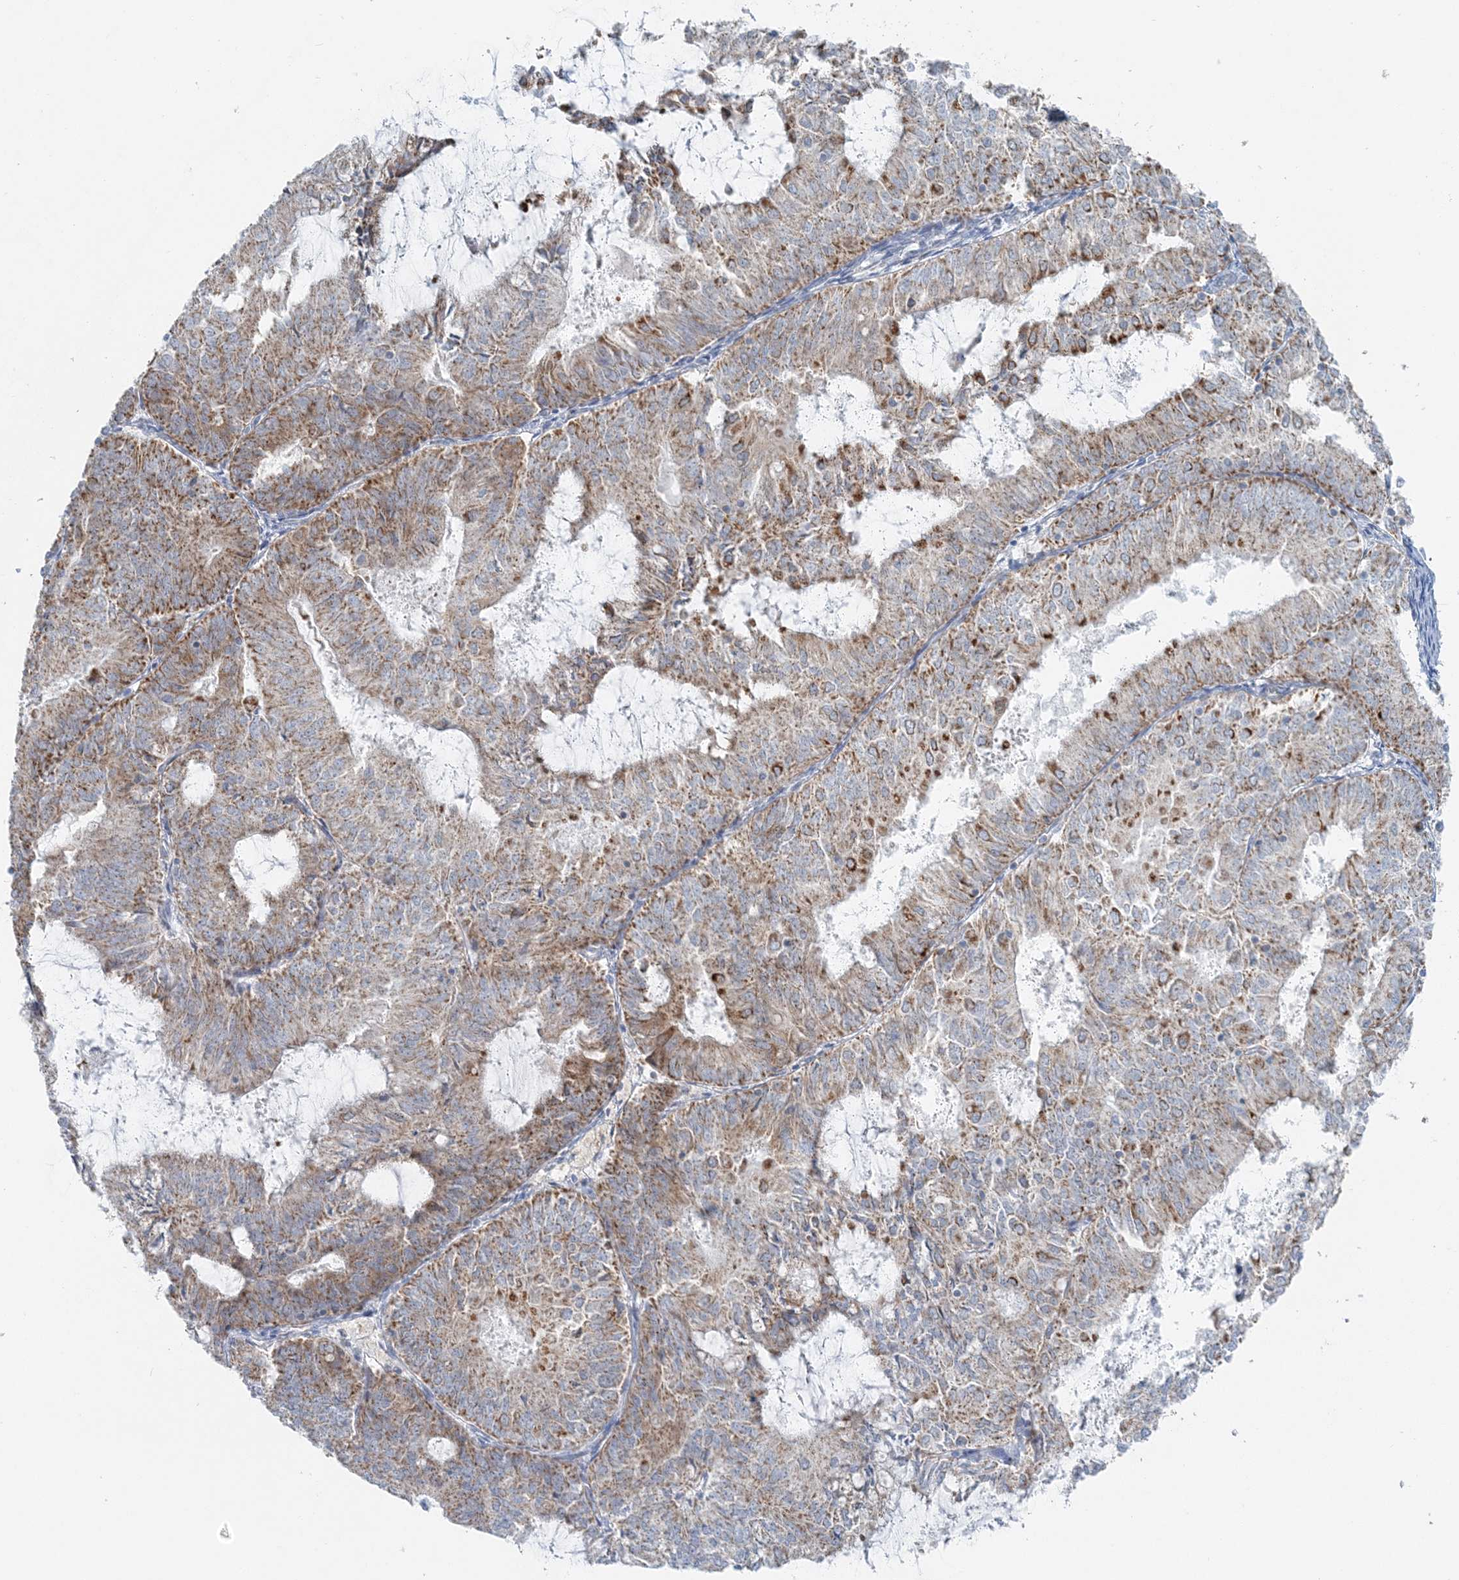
{"staining": {"intensity": "moderate", "quantity": ">75%", "location": "cytoplasmic/membranous"}, "tissue": "endometrial cancer", "cell_type": "Tumor cells", "image_type": "cancer", "snomed": [{"axis": "morphology", "description": "Adenocarcinoma, NOS"}, {"axis": "topography", "description": "Endometrium"}], "caption": "Immunohistochemical staining of endometrial cancer shows medium levels of moderate cytoplasmic/membranous protein expression in approximately >75% of tumor cells. (DAB (3,3'-diaminobenzidine) IHC, brown staining for protein, blue staining for nuclei).", "gene": "PCCB", "patient": {"sex": "female", "age": 57}}